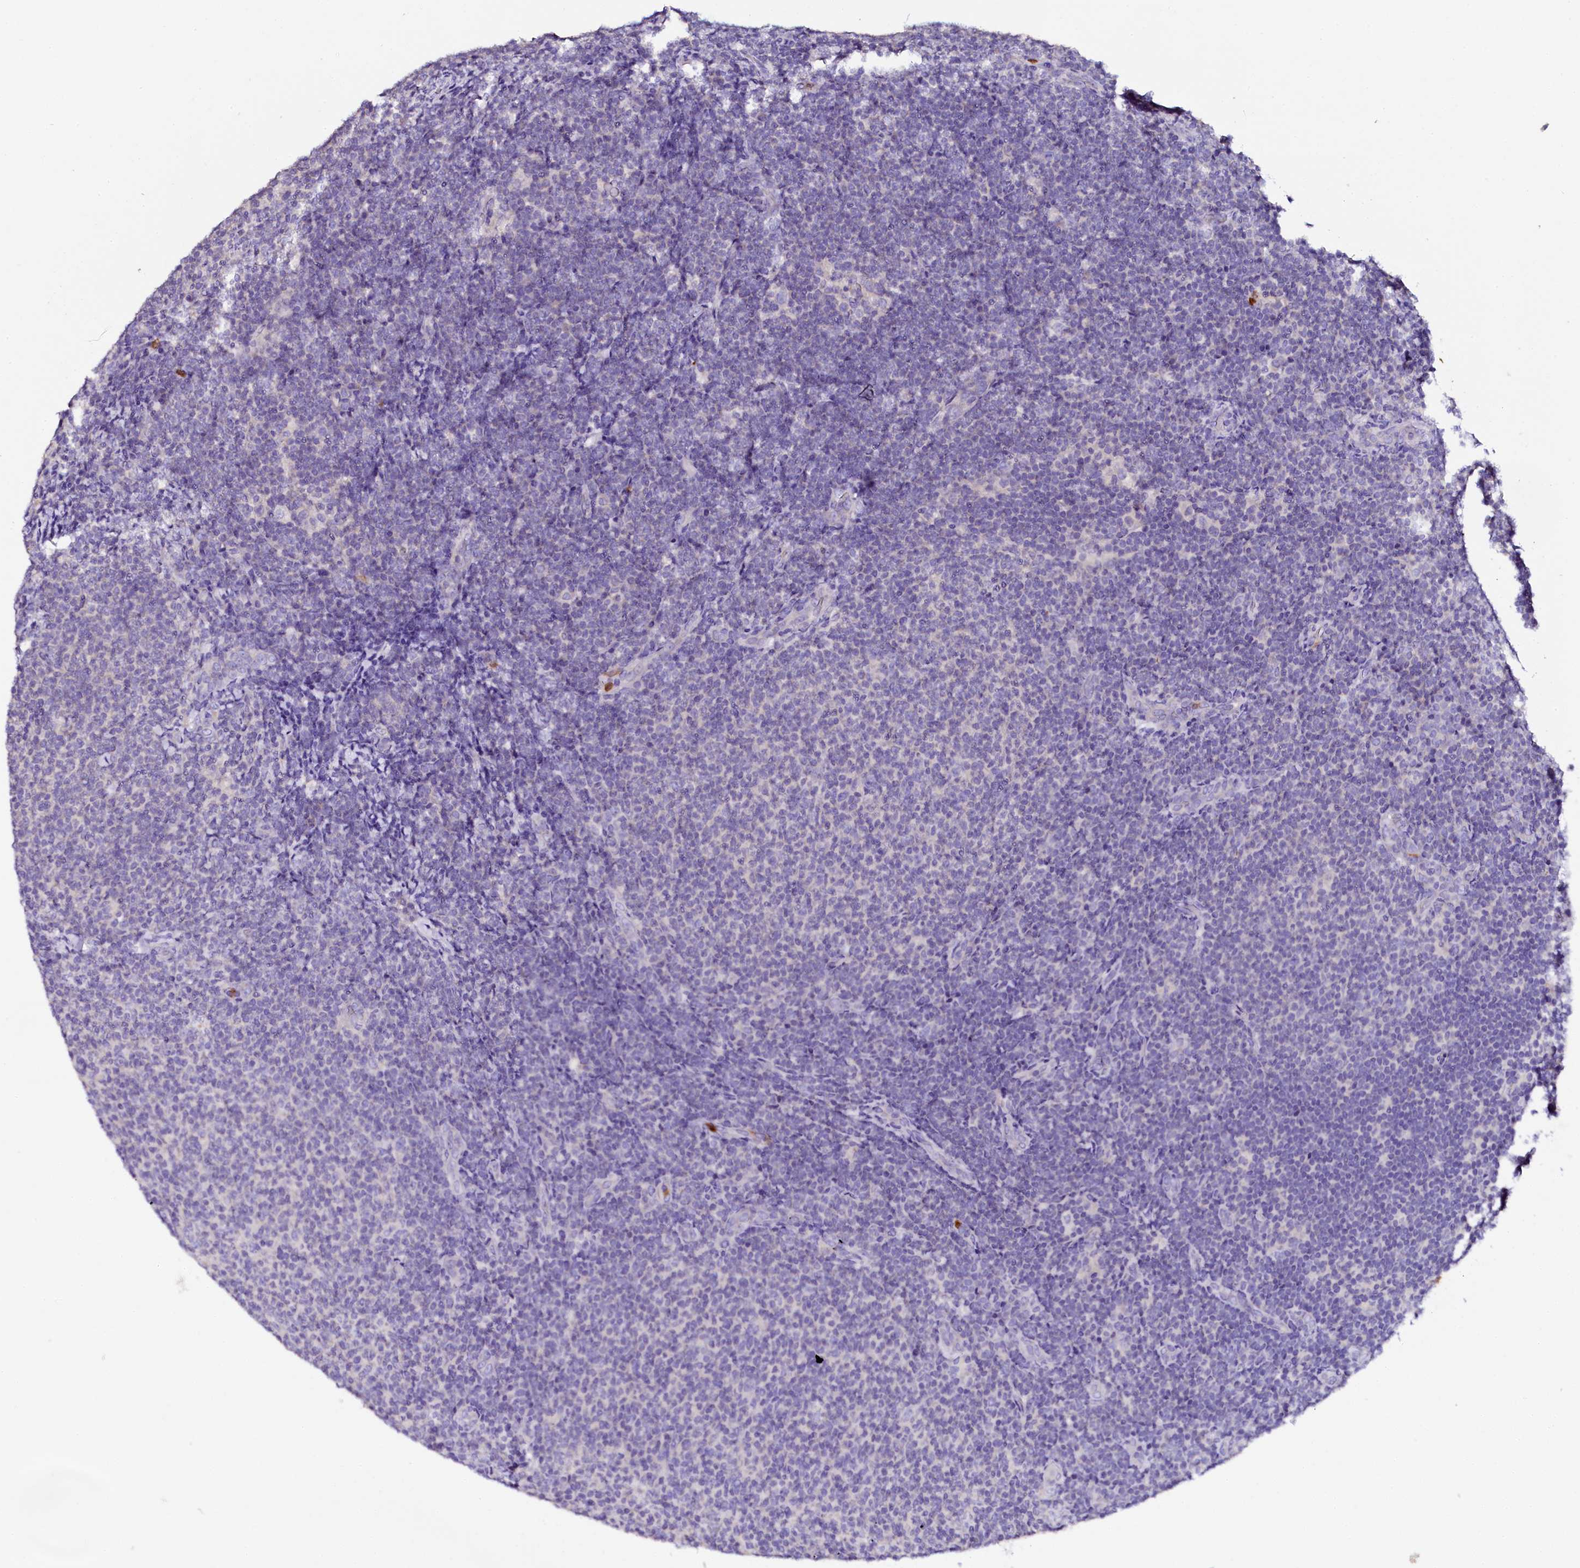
{"staining": {"intensity": "negative", "quantity": "none", "location": "none"}, "tissue": "lymphoma", "cell_type": "Tumor cells", "image_type": "cancer", "snomed": [{"axis": "morphology", "description": "Malignant lymphoma, non-Hodgkin's type, Low grade"}, {"axis": "topography", "description": "Lymph node"}], "caption": "A high-resolution micrograph shows IHC staining of lymphoma, which exhibits no significant positivity in tumor cells.", "gene": "NAA16", "patient": {"sex": "male", "age": 66}}